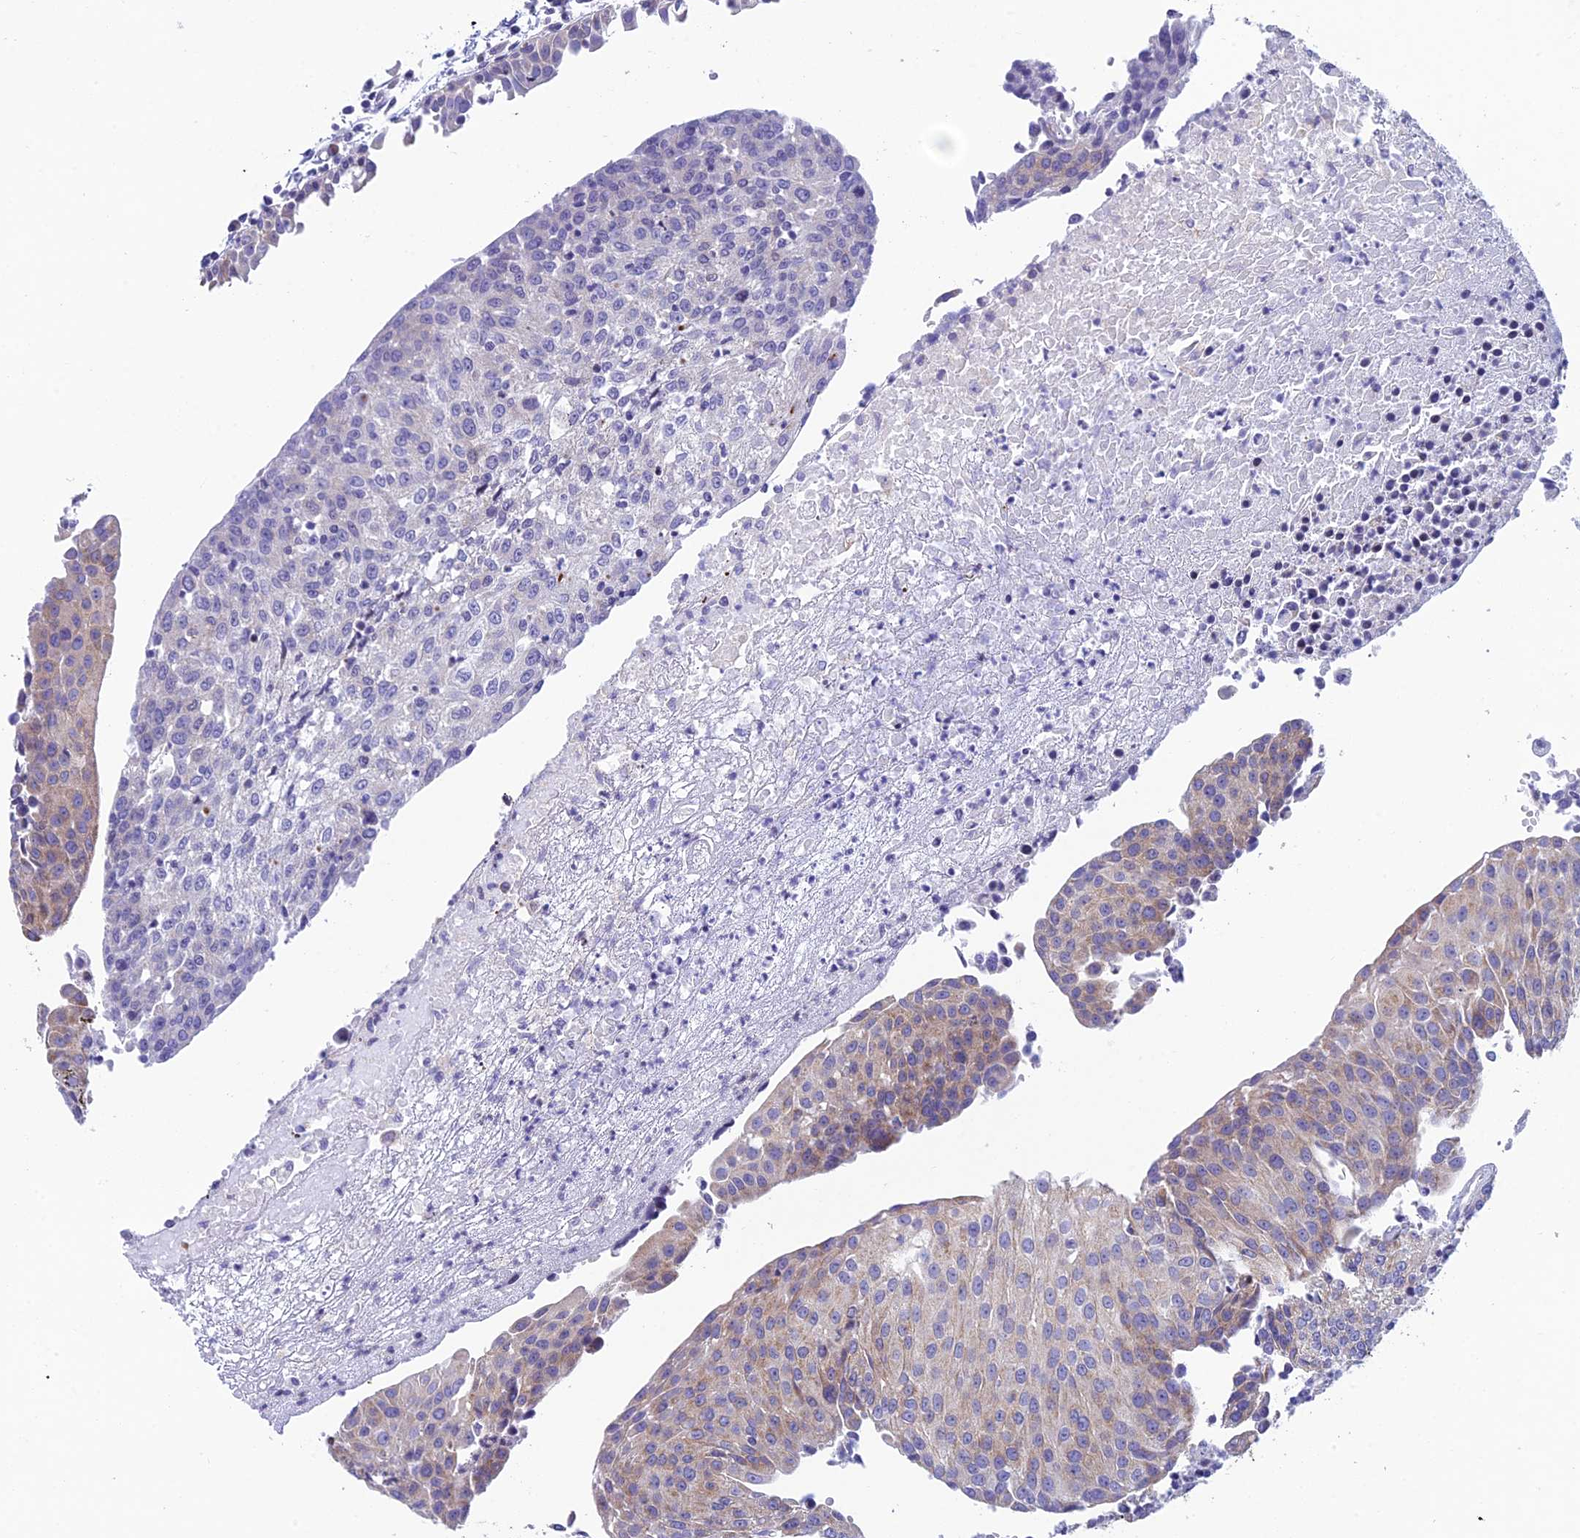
{"staining": {"intensity": "weak", "quantity": "25%-75%", "location": "cytoplasmic/membranous"}, "tissue": "urothelial cancer", "cell_type": "Tumor cells", "image_type": "cancer", "snomed": [{"axis": "morphology", "description": "Urothelial carcinoma, High grade"}, {"axis": "topography", "description": "Urinary bladder"}], "caption": "A brown stain shows weak cytoplasmic/membranous staining of a protein in human high-grade urothelial carcinoma tumor cells.", "gene": "REEP4", "patient": {"sex": "female", "age": 85}}